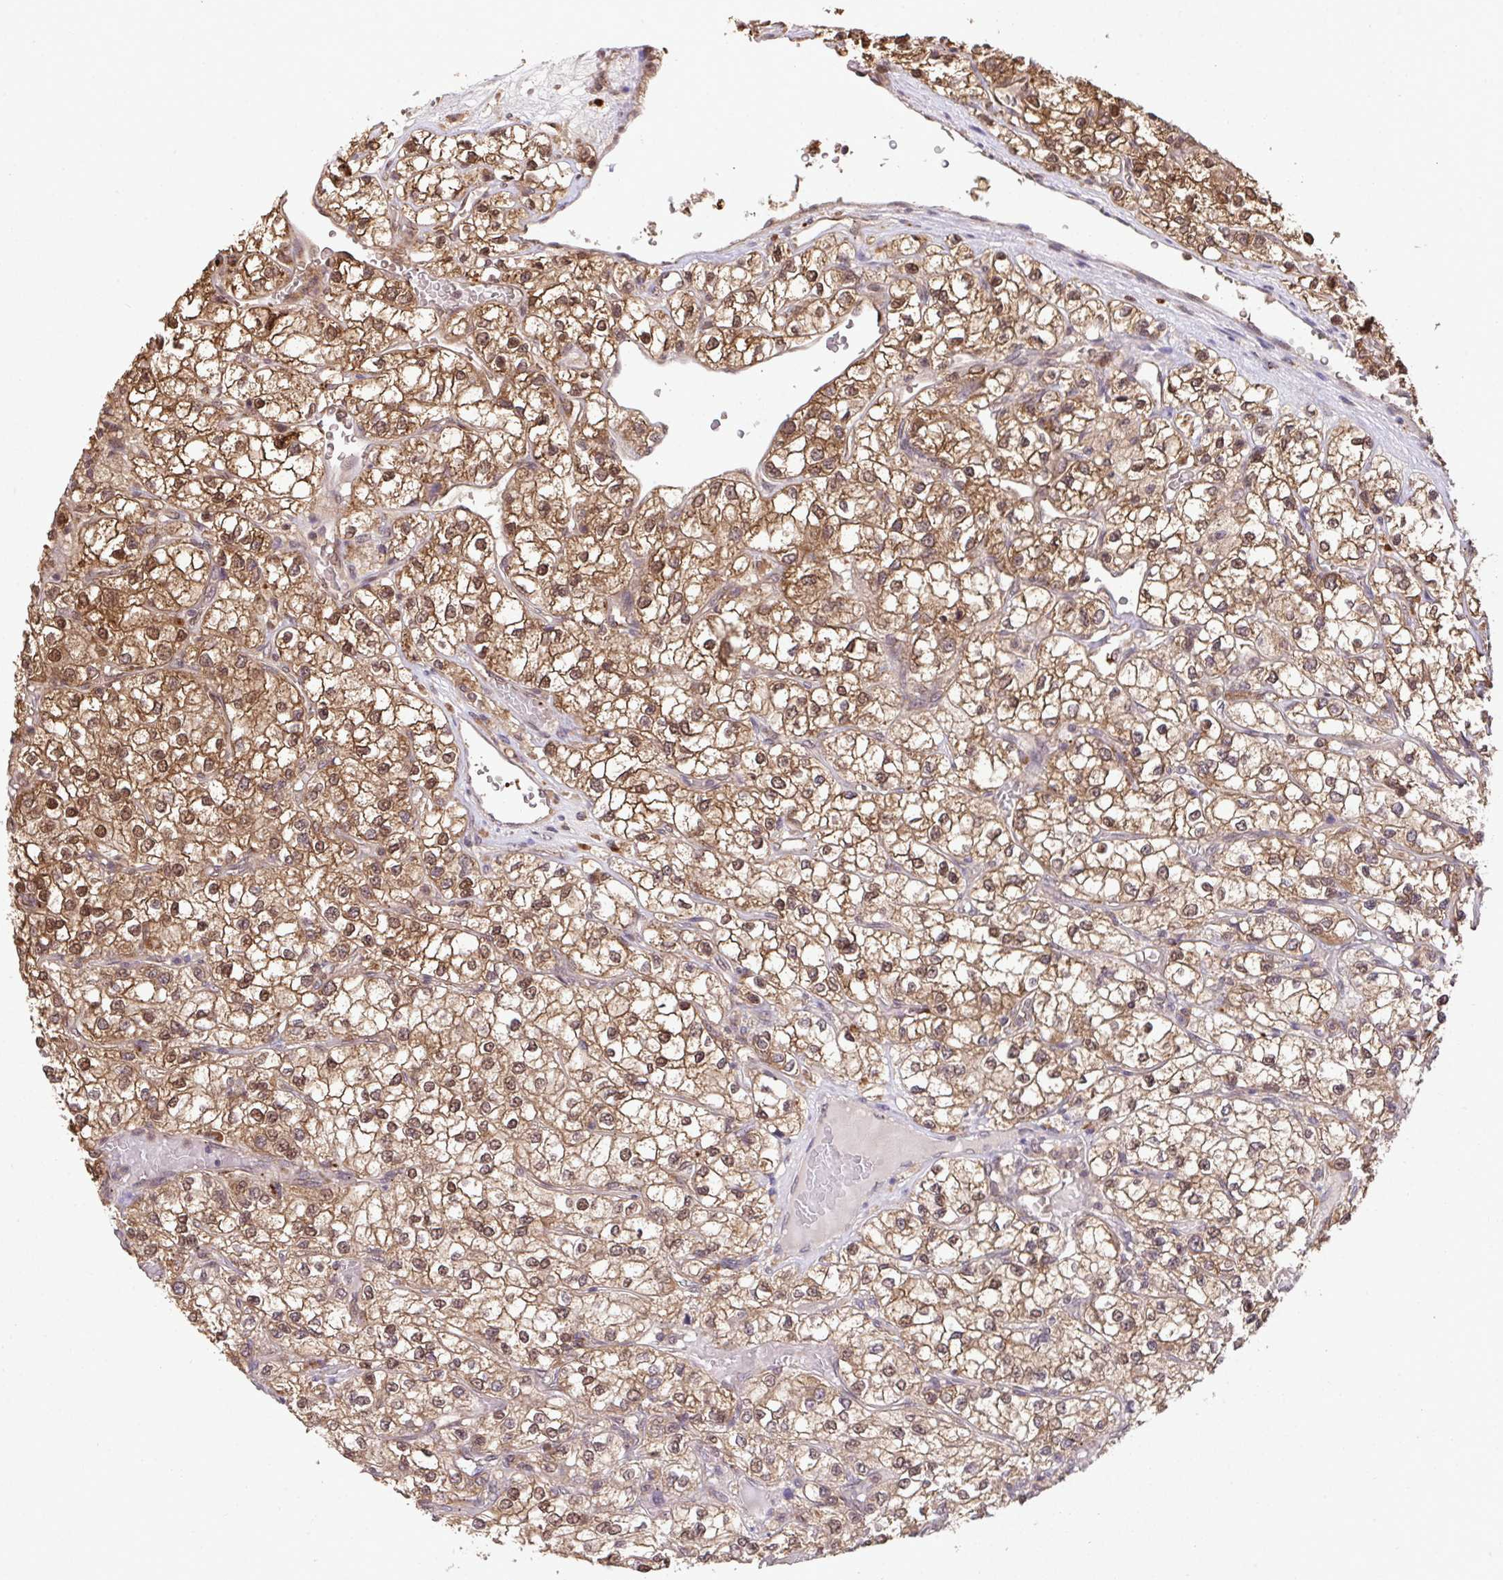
{"staining": {"intensity": "moderate", "quantity": ">75%", "location": "cytoplasmic/membranous,nuclear"}, "tissue": "renal cancer", "cell_type": "Tumor cells", "image_type": "cancer", "snomed": [{"axis": "morphology", "description": "Adenocarcinoma, NOS"}, {"axis": "topography", "description": "Kidney"}], "caption": "Renal adenocarcinoma stained for a protein shows moderate cytoplasmic/membranous and nuclear positivity in tumor cells. The staining was performed using DAB, with brown indicating positive protein expression. Nuclei are stained blue with hematoxylin.", "gene": "C12orf57", "patient": {"sex": "male", "age": 80}}